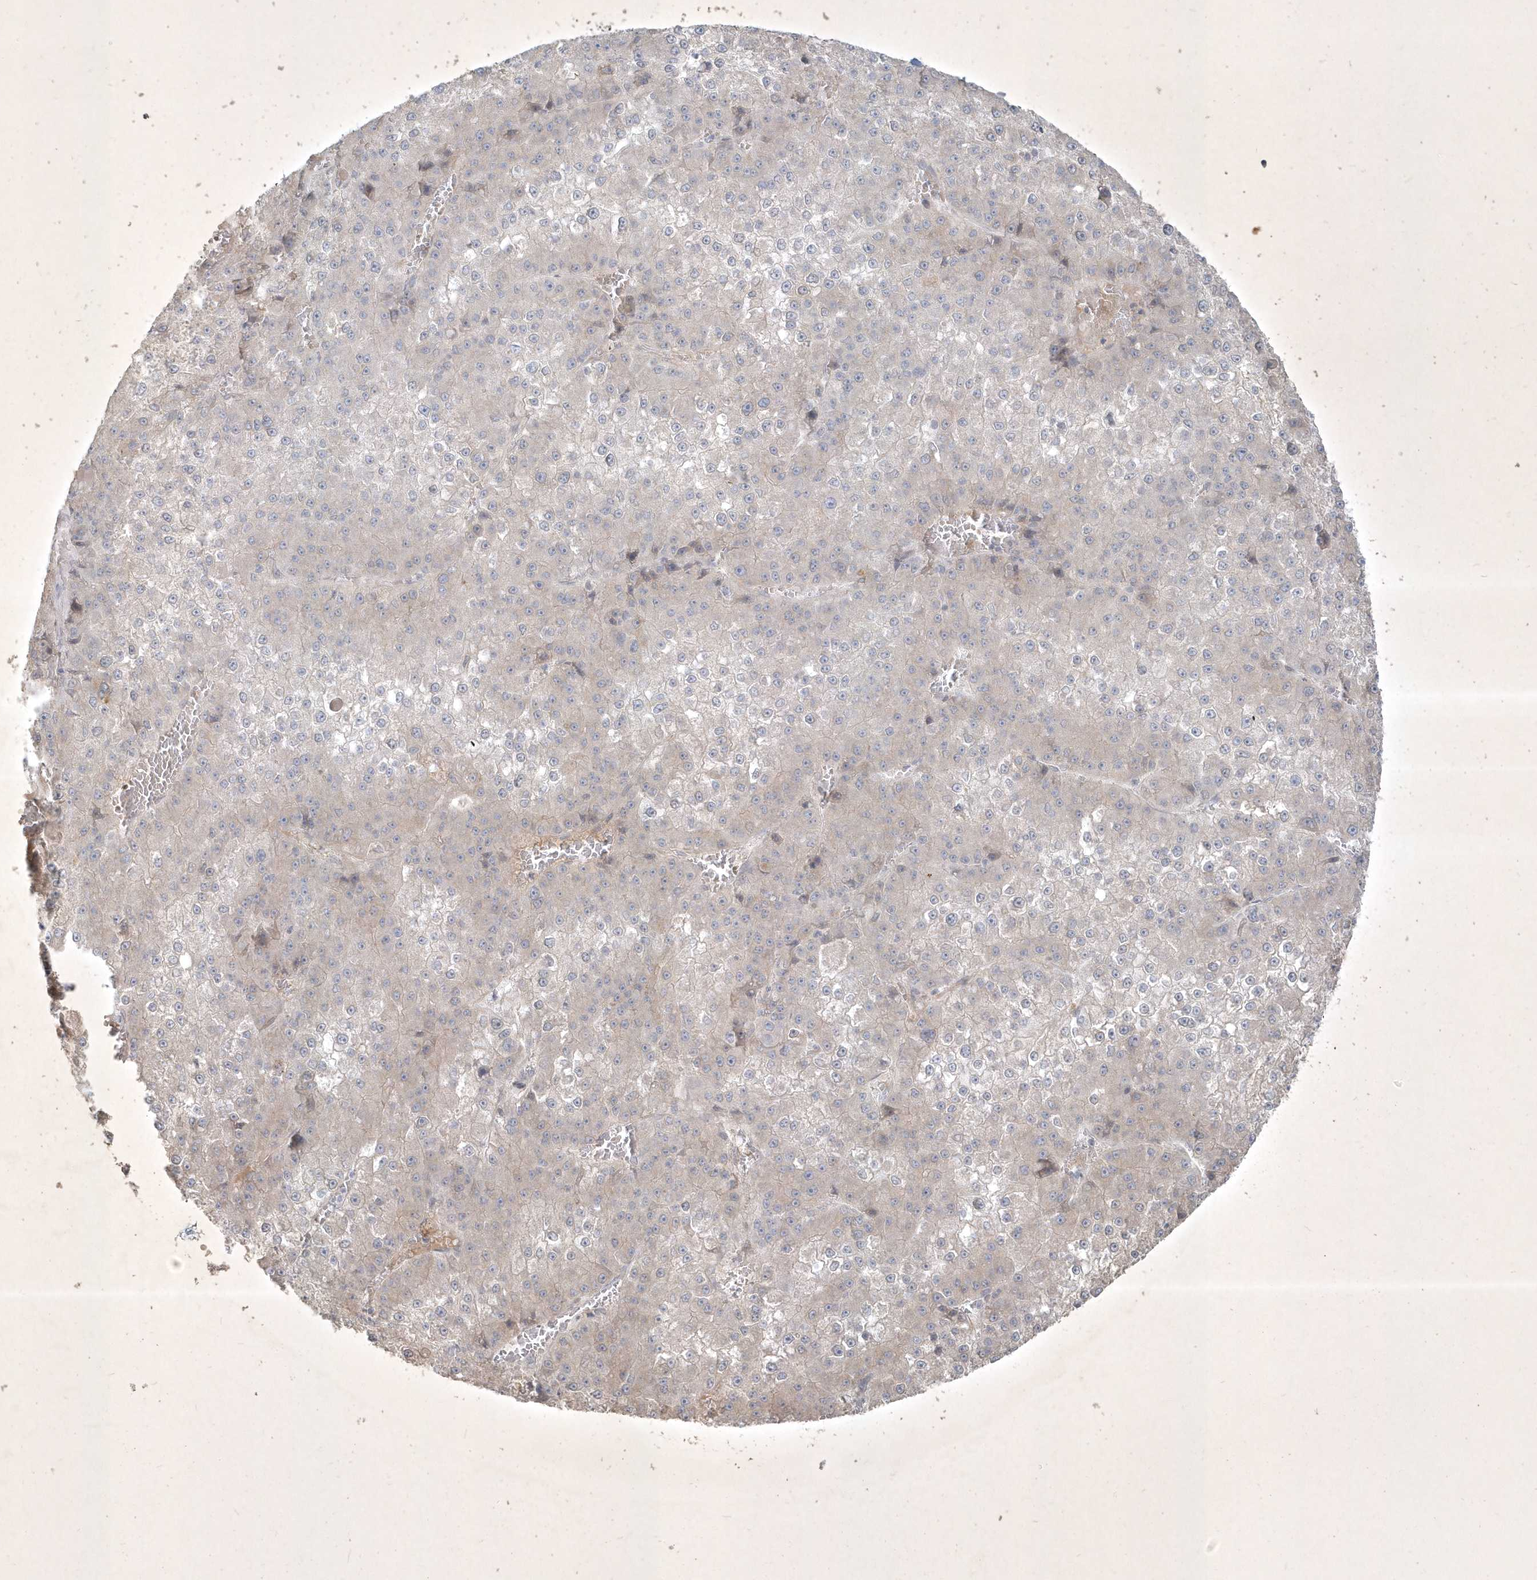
{"staining": {"intensity": "negative", "quantity": "none", "location": "none"}, "tissue": "liver cancer", "cell_type": "Tumor cells", "image_type": "cancer", "snomed": [{"axis": "morphology", "description": "Carcinoma, Hepatocellular, NOS"}, {"axis": "topography", "description": "Liver"}], "caption": "Immunohistochemistry (IHC) image of liver cancer (hepatocellular carcinoma) stained for a protein (brown), which demonstrates no staining in tumor cells.", "gene": "BOD1", "patient": {"sex": "female", "age": 73}}